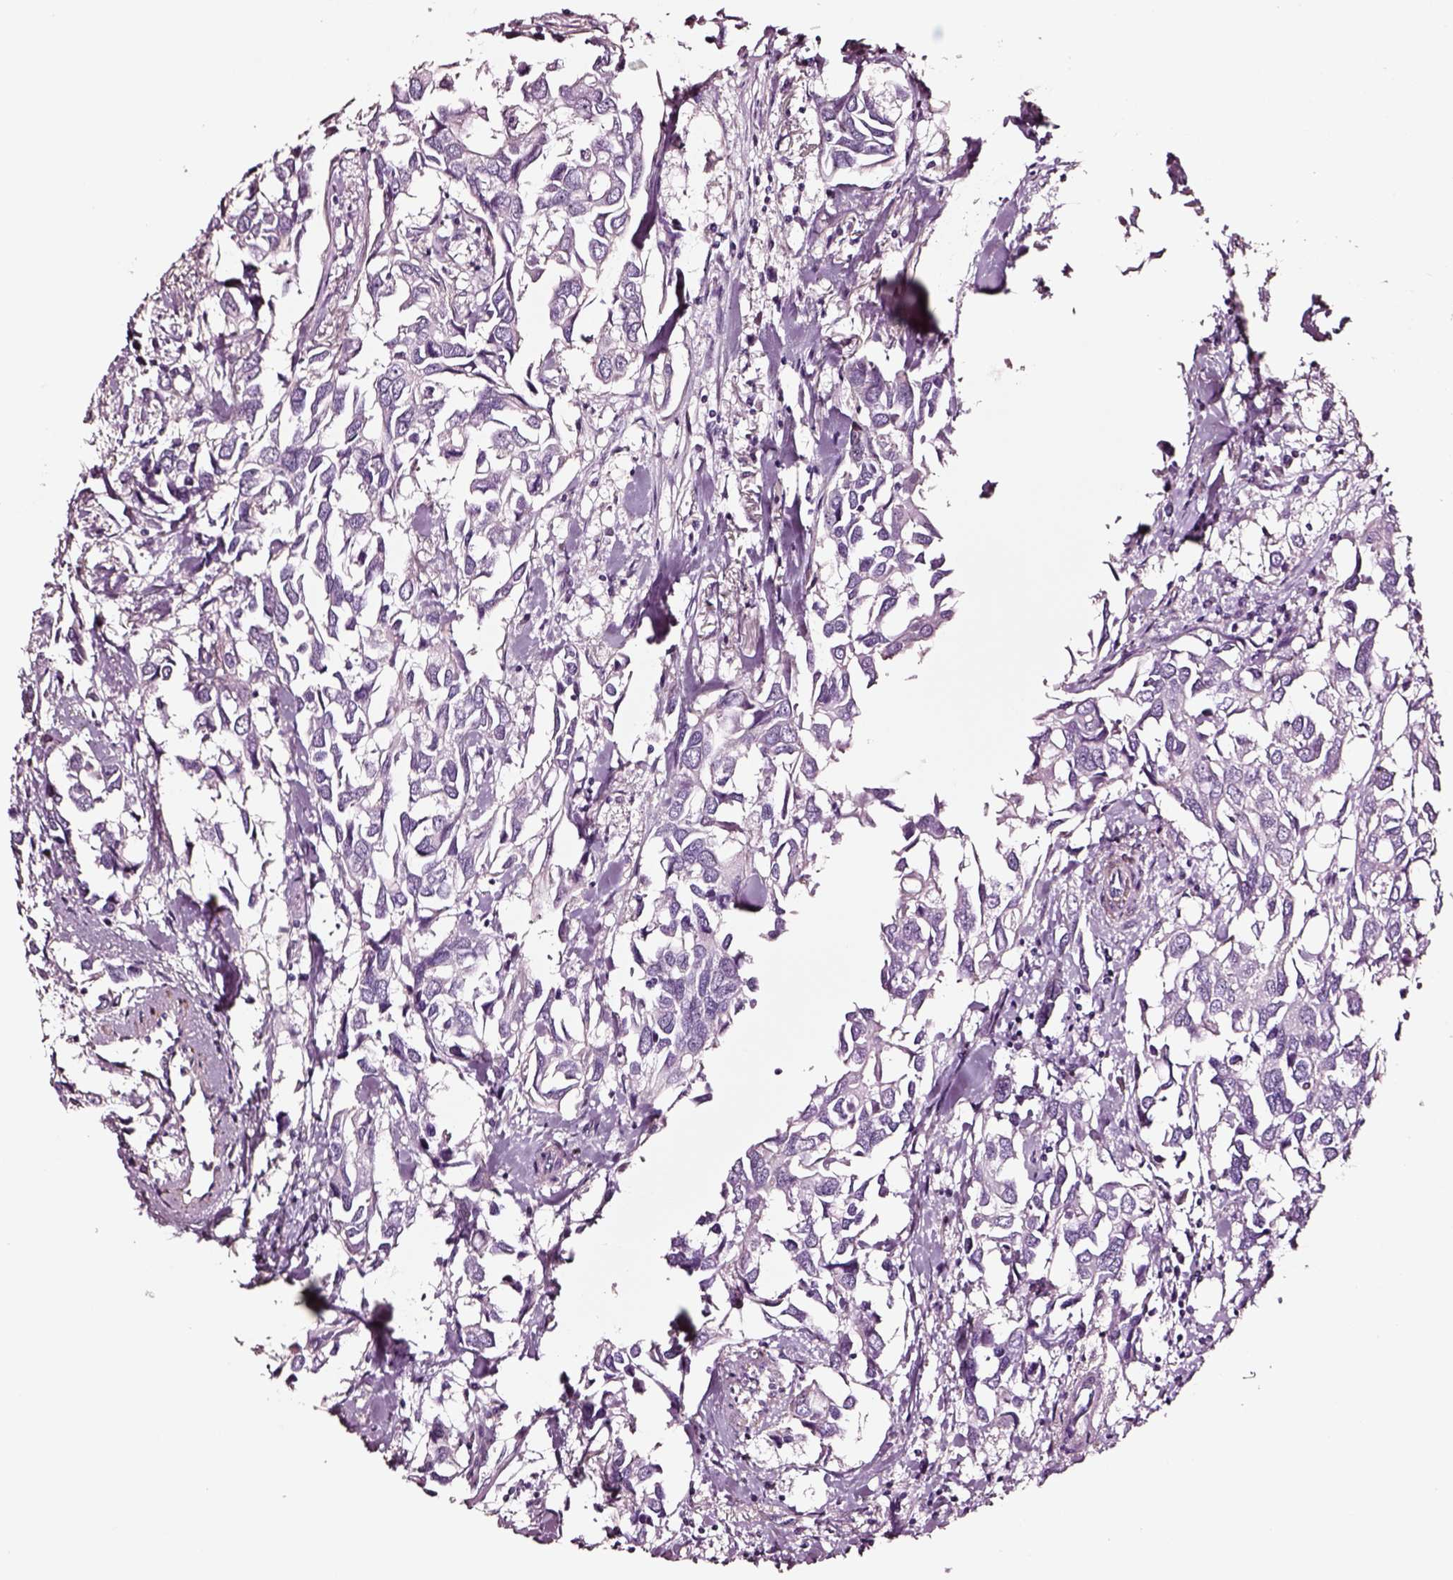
{"staining": {"intensity": "negative", "quantity": "none", "location": "none"}, "tissue": "breast cancer", "cell_type": "Tumor cells", "image_type": "cancer", "snomed": [{"axis": "morphology", "description": "Duct carcinoma"}, {"axis": "topography", "description": "Breast"}], "caption": "Tumor cells show no significant protein positivity in breast cancer (invasive ductal carcinoma). The staining was performed using DAB (3,3'-diaminobenzidine) to visualize the protein expression in brown, while the nuclei were stained in blue with hematoxylin (Magnification: 20x).", "gene": "SOX10", "patient": {"sex": "female", "age": 83}}